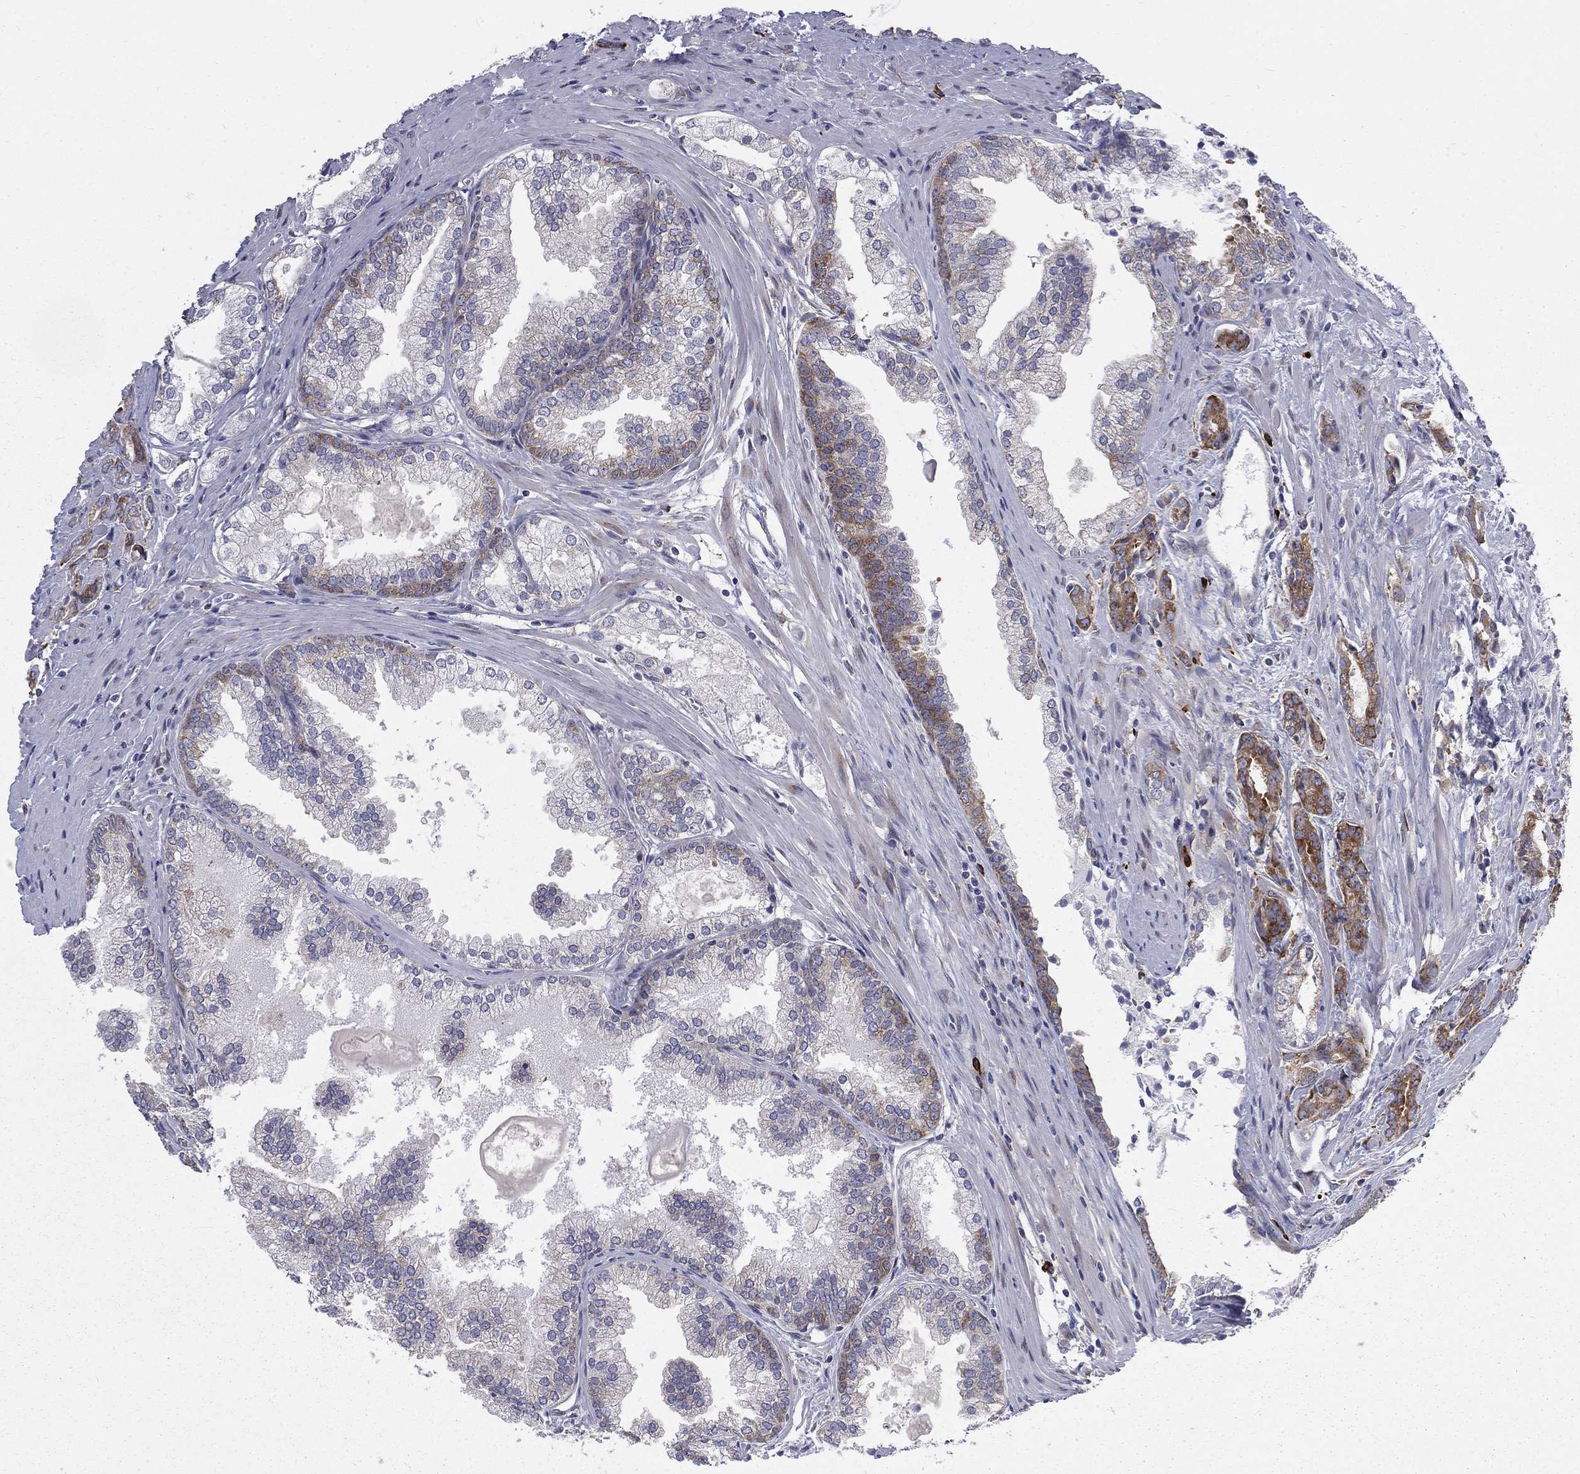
{"staining": {"intensity": "strong", "quantity": "<25%", "location": "cytoplasmic/membranous"}, "tissue": "prostate cancer", "cell_type": "Tumor cells", "image_type": "cancer", "snomed": [{"axis": "morphology", "description": "Adenocarcinoma, NOS"}, {"axis": "morphology", "description": "Adenocarcinoma, High grade"}, {"axis": "topography", "description": "Prostate"}], "caption": "Immunohistochemistry (IHC) (DAB) staining of human adenocarcinoma (prostate) shows strong cytoplasmic/membranous protein expression in about <25% of tumor cells.", "gene": "PABPC4", "patient": {"sex": "male", "age": 70}}